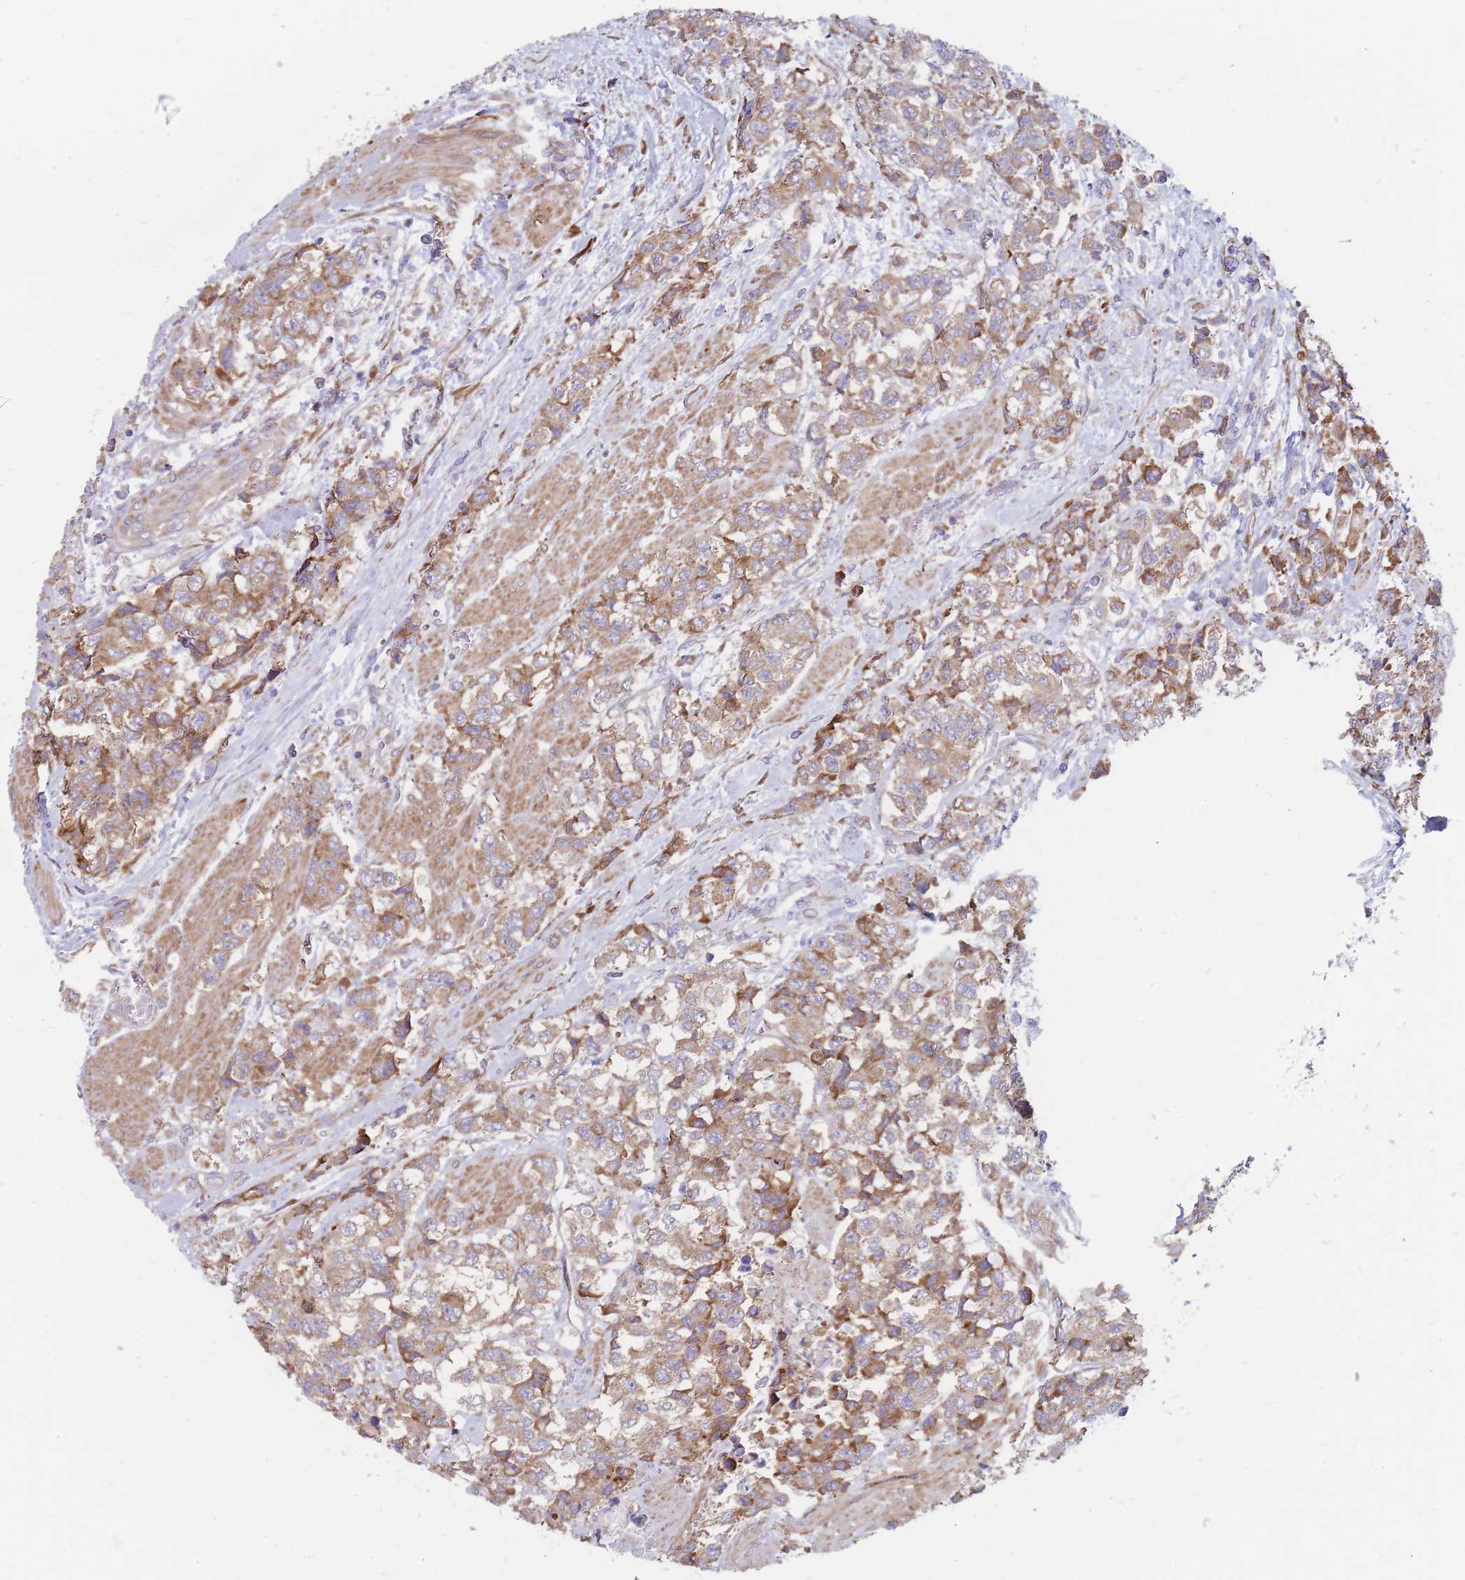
{"staining": {"intensity": "moderate", "quantity": ">75%", "location": "cytoplasmic/membranous"}, "tissue": "urothelial cancer", "cell_type": "Tumor cells", "image_type": "cancer", "snomed": [{"axis": "morphology", "description": "Urothelial carcinoma, High grade"}, {"axis": "topography", "description": "Urinary bladder"}], "caption": "Protein expression analysis of human urothelial carcinoma (high-grade) reveals moderate cytoplasmic/membranous expression in approximately >75% of tumor cells.", "gene": "RPL8", "patient": {"sex": "female", "age": 78}}